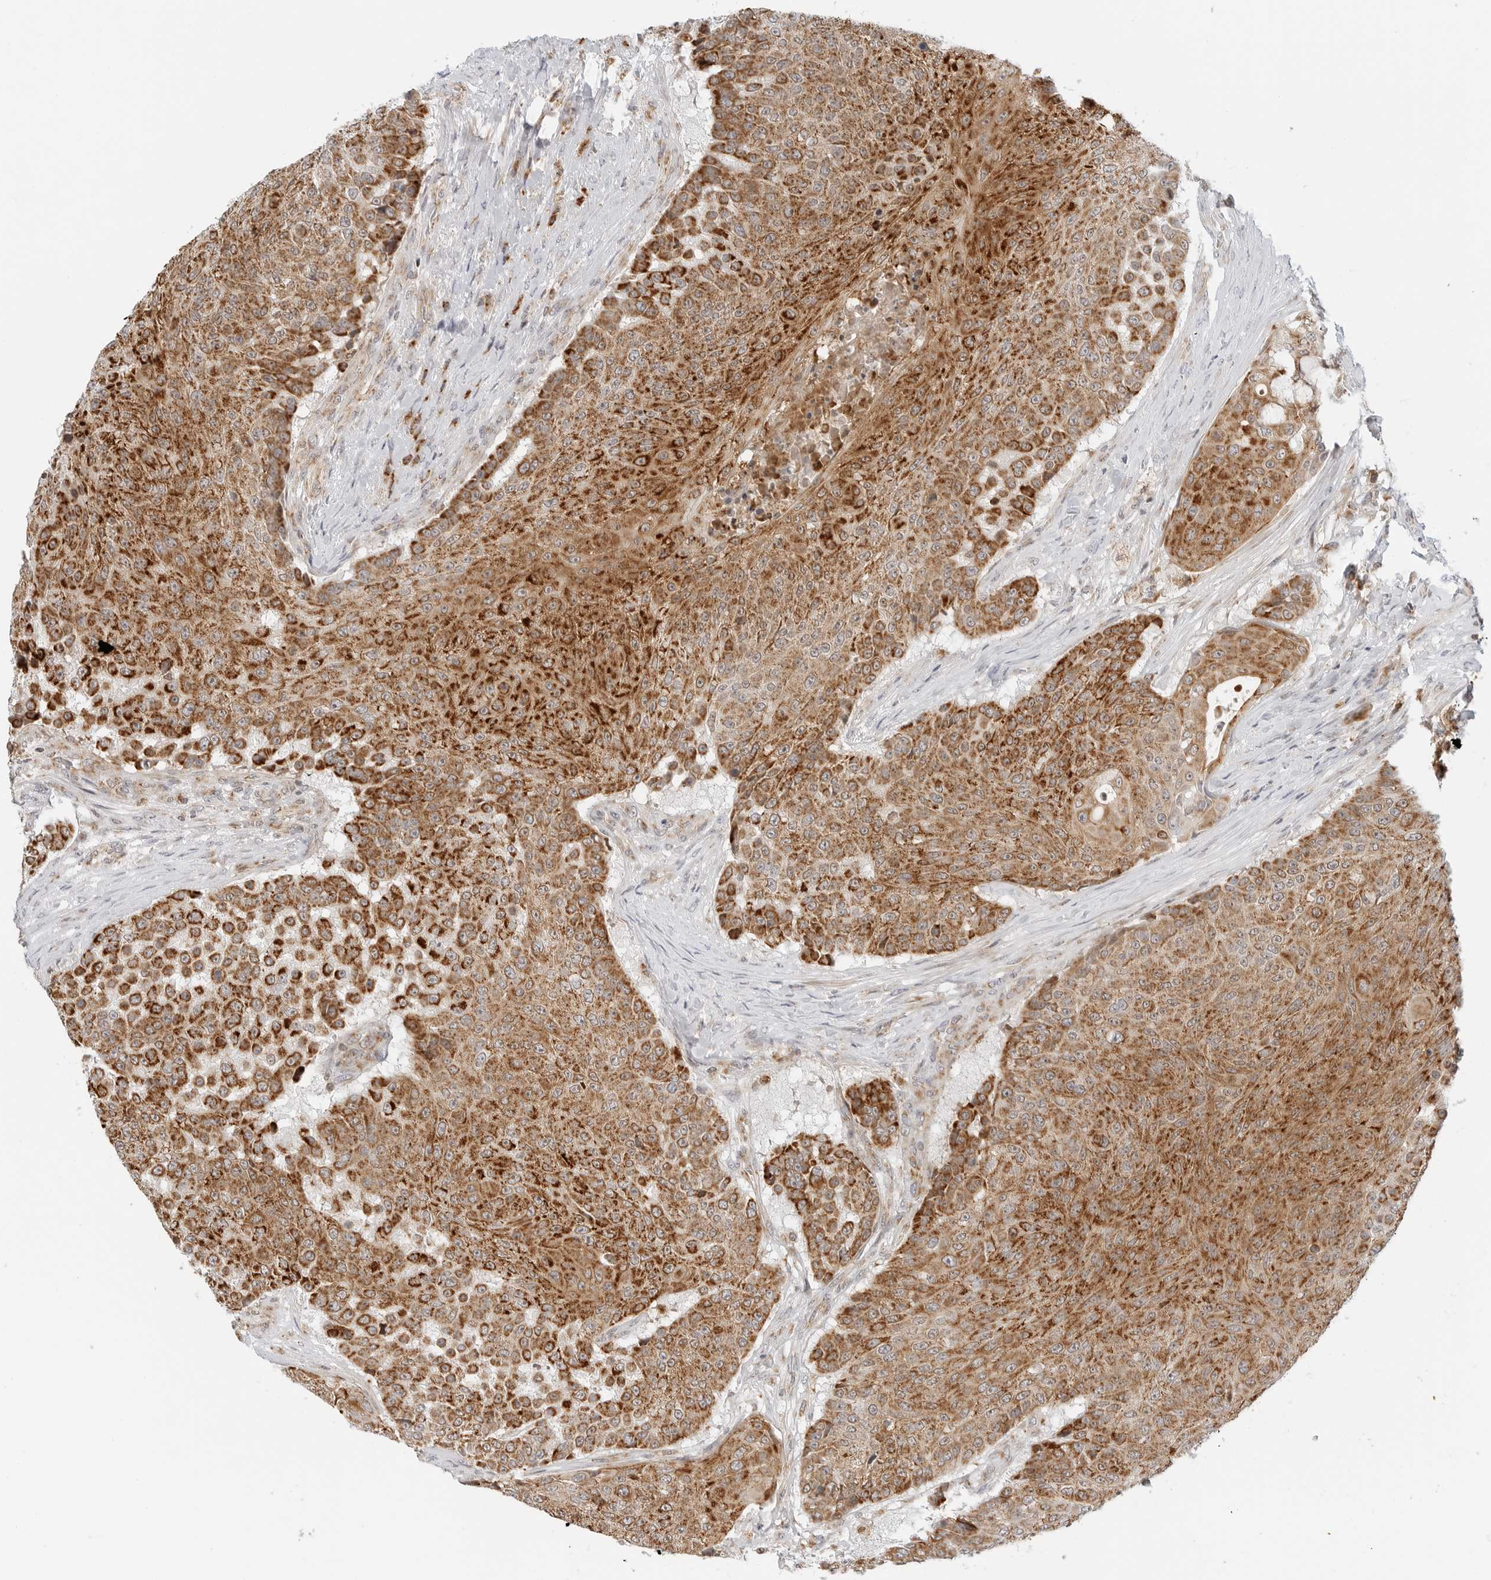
{"staining": {"intensity": "moderate", "quantity": ">75%", "location": "cytoplasmic/membranous"}, "tissue": "urothelial cancer", "cell_type": "Tumor cells", "image_type": "cancer", "snomed": [{"axis": "morphology", "description": "Urothelial carcinoma, High grade"}, {"axis": "topography", "description": "Urinary bladder"}], "caption": "Protein staining of urothelial carcinoma (high-grade) tissue reveals moderate cytoplasmic/membranous expression in approximately >75% of tumor cells.", "gene": "DYRK4", "patient": {"sex": "female", "age": 63}}